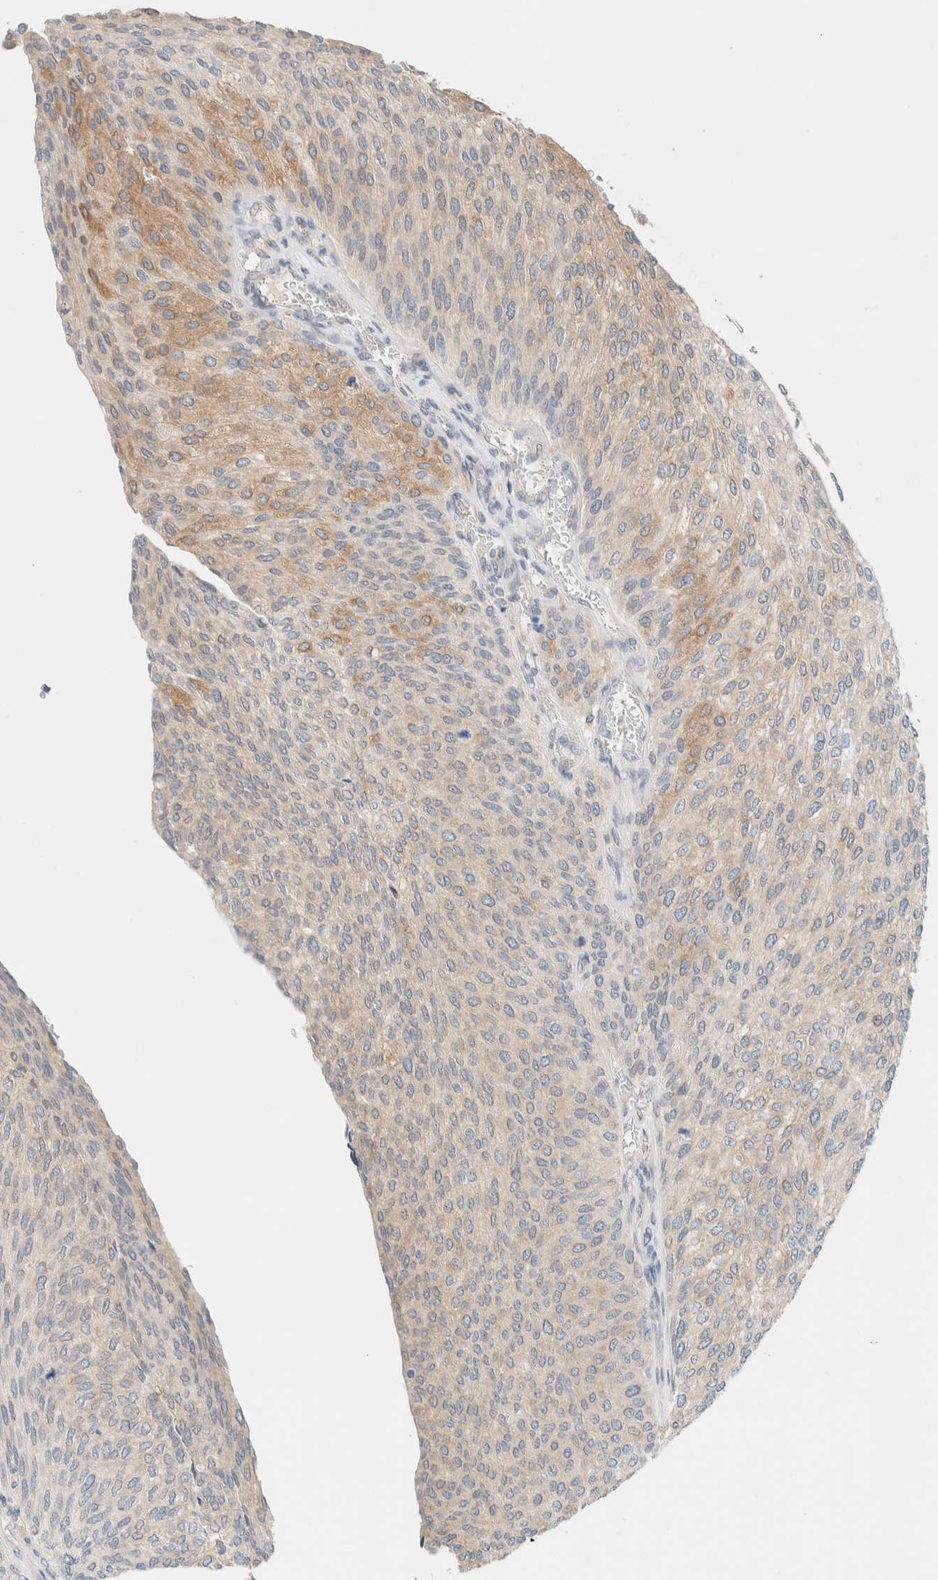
{"staining": {"intensity": "moderate", "quantity": "<25%", "location": "cytoplasmic/membranous"}, "tissue": "urothelial cancer", "cell_type": "Tumor cells", "image_type": "cancer", "snomed": [{"axis": "morphology", "description": "Urothelial carcinoma, Low grade"}, {"axis": "topography", "description": "Urinary bladder"}], "caption": "Brown immunohistochemical staining in human urothelial carcinoma (low-grade) demonstrates moderate cytoplasmic/membranous staining in about <25% of tumor cells. (DAB IHC with brightfield microscopy, high magnification).", "gene": "SUMF2", "patient": {"sex": "female", "age": 79}}